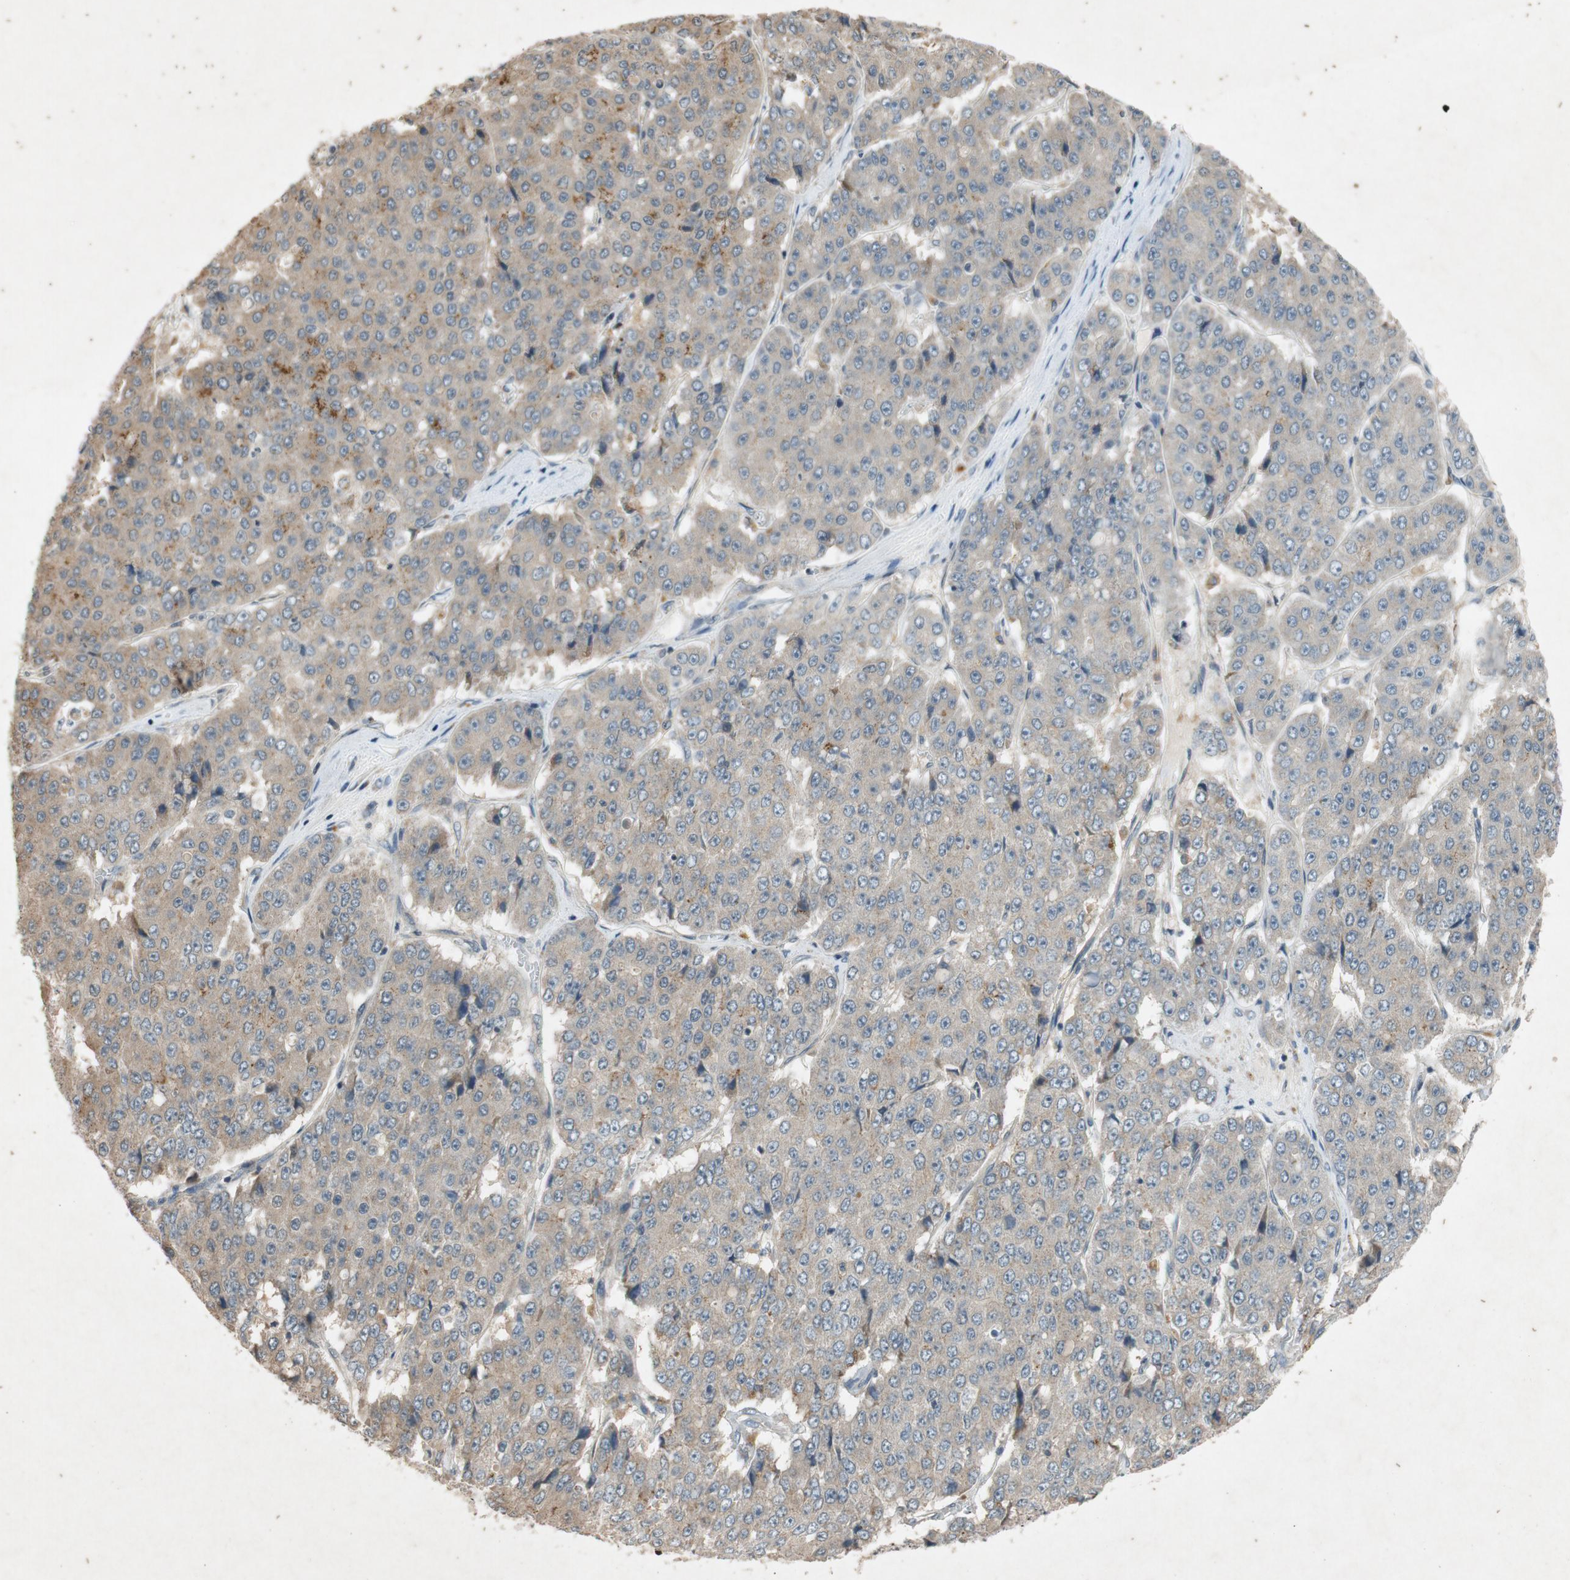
{"staining": {"intensity": "weak", "quantity": ">75%", "location": "cytoplasmic/membranous"}, "tissue": "pancreatic cancer", "cell_type": "Tumor cells", "image_type": "cancer", "snomed": [{"axis": "morphology", "description": "Adenocarcinoma, NOS"}, {"axis": "topography", "description": "Pancreas"}], "caption": "Protein expression analysis of human pancreatic cancer (adenocarcinoma) reveals weak cytoplasmic/membranous expression in approximately >75% of tumor cells. (Stains: DAB (3,3'-diaminobenzidine) in brown, nuclei in blue, Microscopy: brightfield microscopy at high magnification).", "gene": "ATP2C1", "patient": {"sex": "male", "age": 50}}